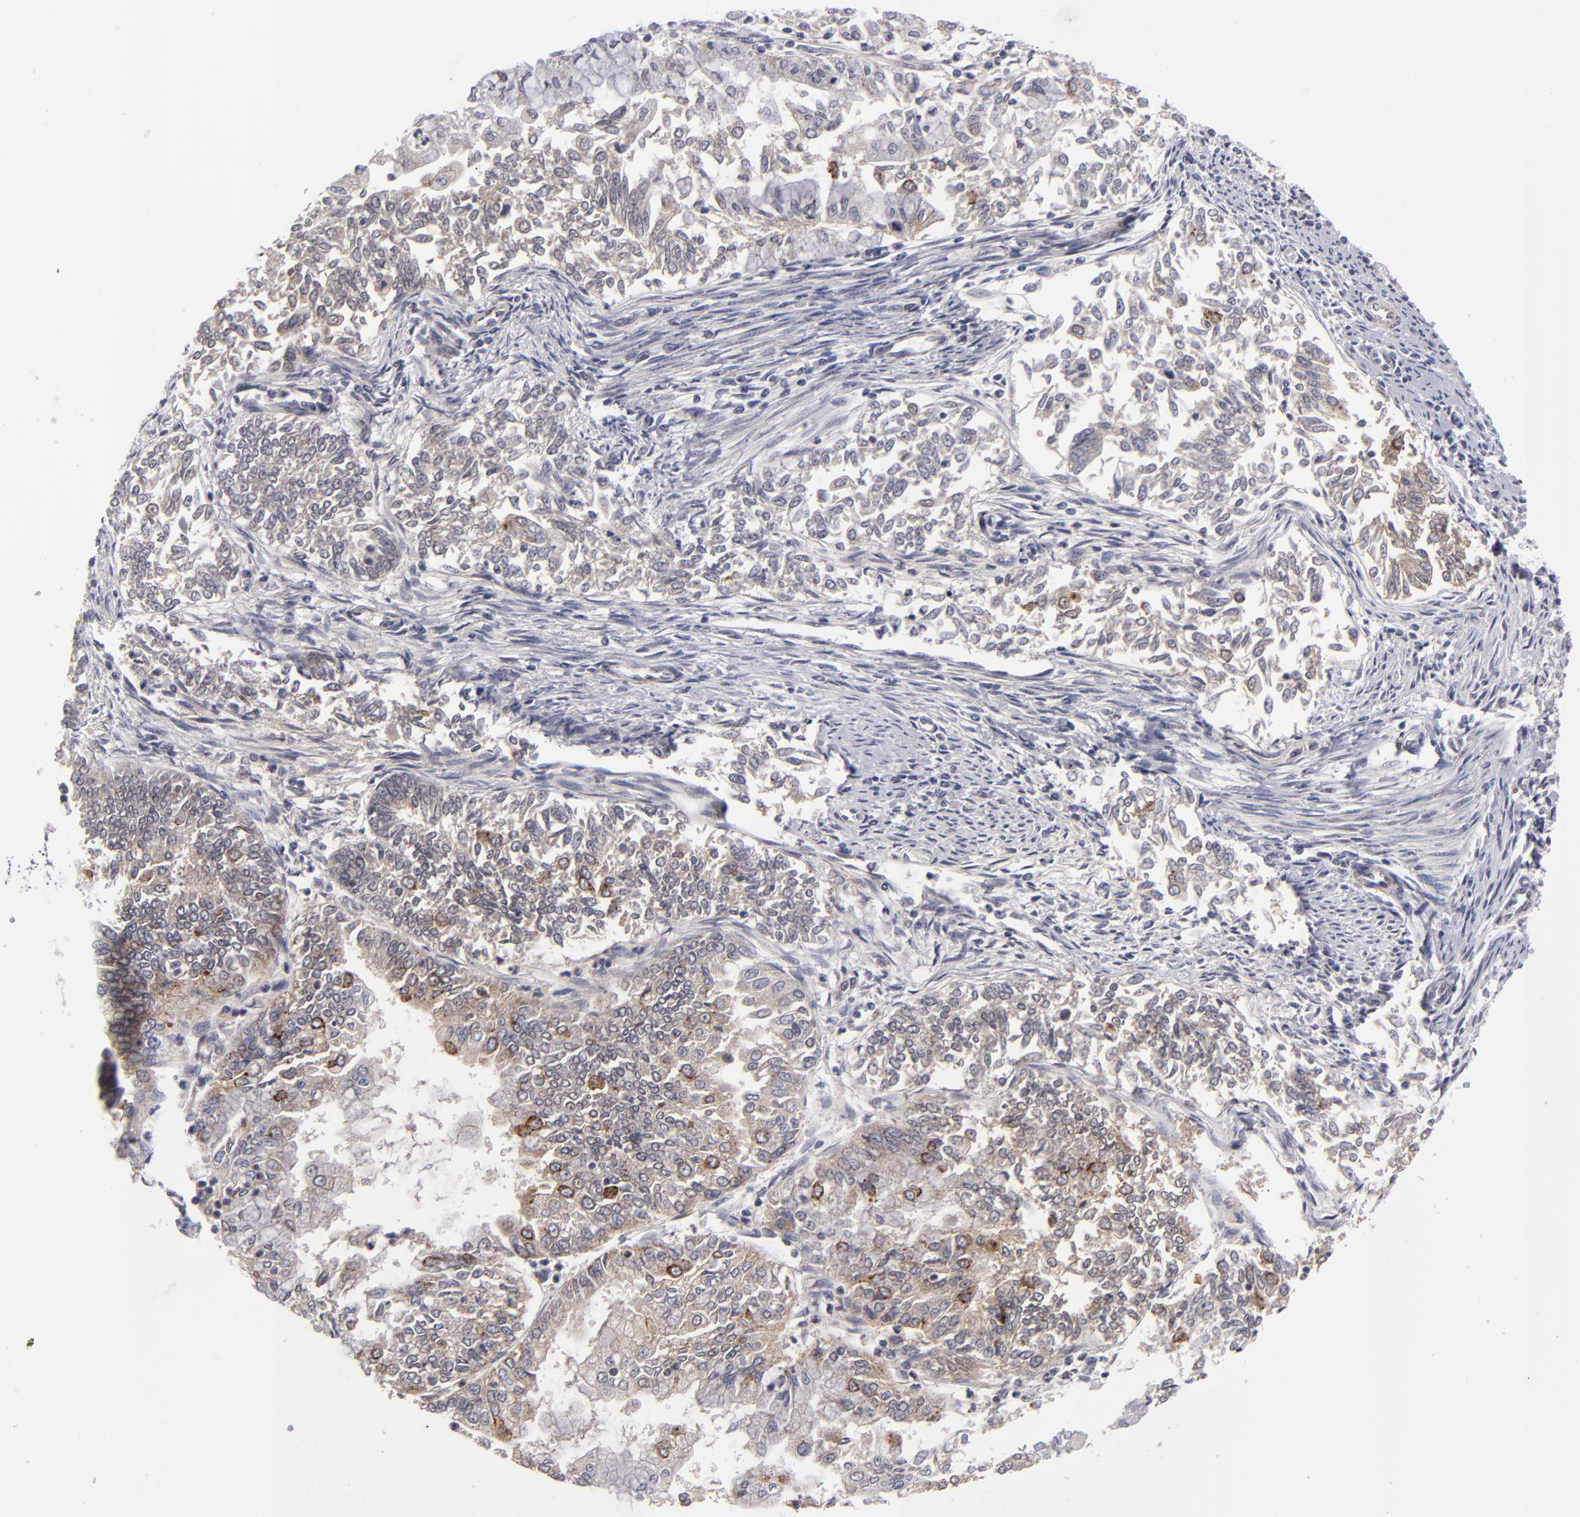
{"staining": {"intensity": "weak", "quantity": "<25%", "location": "cytoplasmic/membranous"}, "tissue": "endometrial cancer", "cell_type": "Tumor cells", "image_type": "cancer", "snomed": [{"axis": "morphology", "description": "Adenocarcinoma, NOS"}, {"axis": "topography", "description": "Endometrium"}], "caption": "This image is of endometrial adenocarcinoma stained with IHC to label a protein in brown with the nuclei are counter-stained blue. There is no expression in tumor cells. Nuclei are stained in blue.", "gene": "ALCAM", "patient": {"sex": "female", "age": 75}}